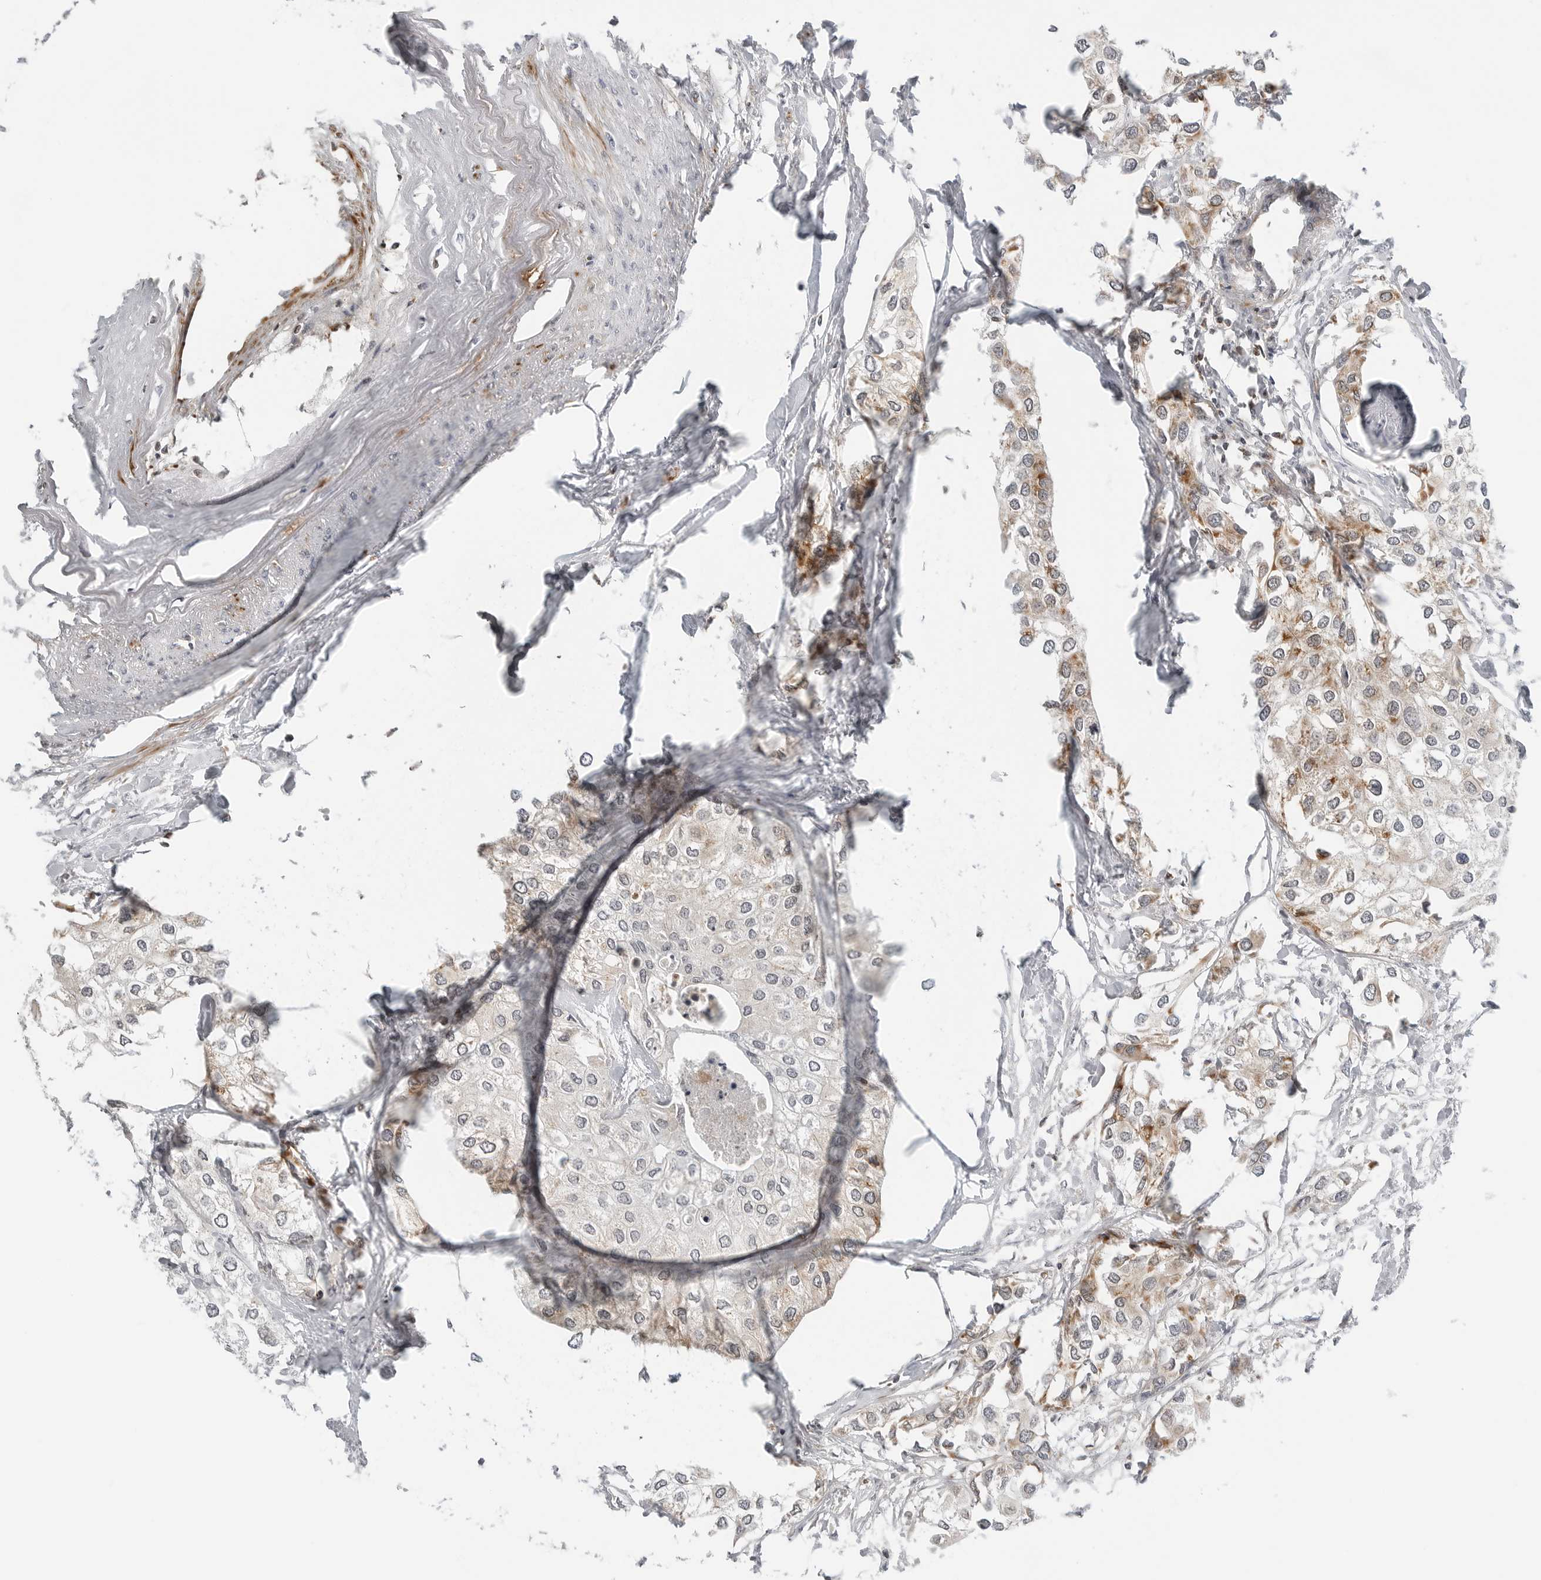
{"staining": {"intensity": "moderate", "quantity": "<25%", "location": "cytoplasmic/membranous"}, "tissue": "urothelial cancer", "cell_type": "Tumor cells", "image_type": "cancer", "snomed": [{"axis": "morphology", "description": "Urothelial carcinoma, High grade"}, {"axis": "topography", "description": "Urinary bladder"}], "caption": "IHC histopathology image of neoplastic tissue: human urothelial cancer stained using immunohistochemistry (IHC) displays low levels of moderate protein expression localized specifically in the cytoplasmic/membranous of tumor cells, appearing as a cytoplasmic/membranous brown color.", "gene": "PEX2", "patient": {"sex": "male", "age": 64}}